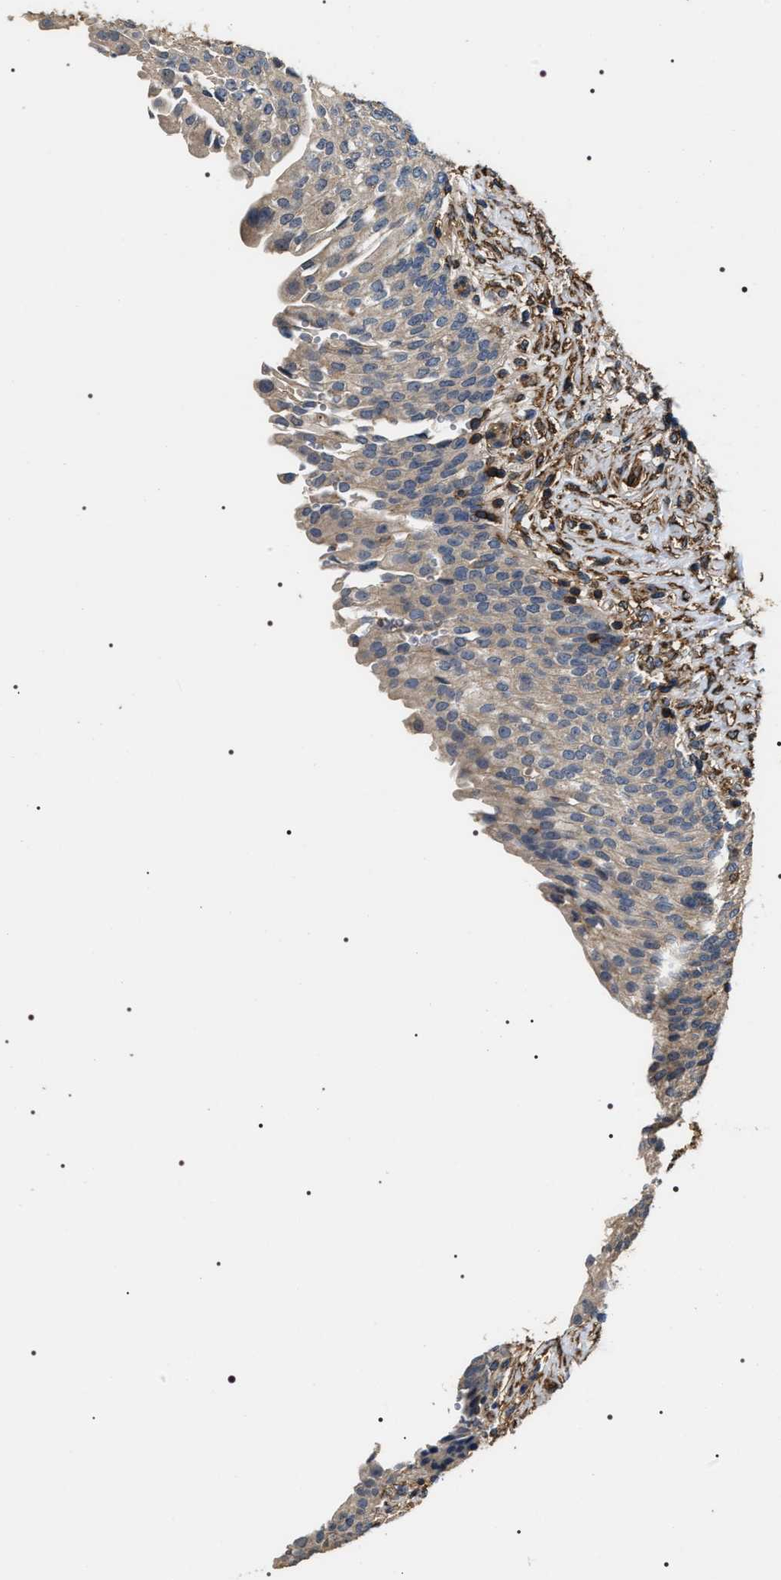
{"staining": {"intensity": "negative", "quantity": "none", "location": "none"}, "tissue": "urinary bladder", "cell_type": "Urothelial cells", "image_type": "normal", "snomed": [{"axis": "morphology", "description": "Urothelial carcinoma, High grade"}, {"axis": "topography", "description": "Urinary bladder"}], "caption": "Urothelial cells are negative for protein expression in normal human urinary bladder.", "gene": "ZC3HAV1L", "patient": {"sex": "male", "age": 46}}